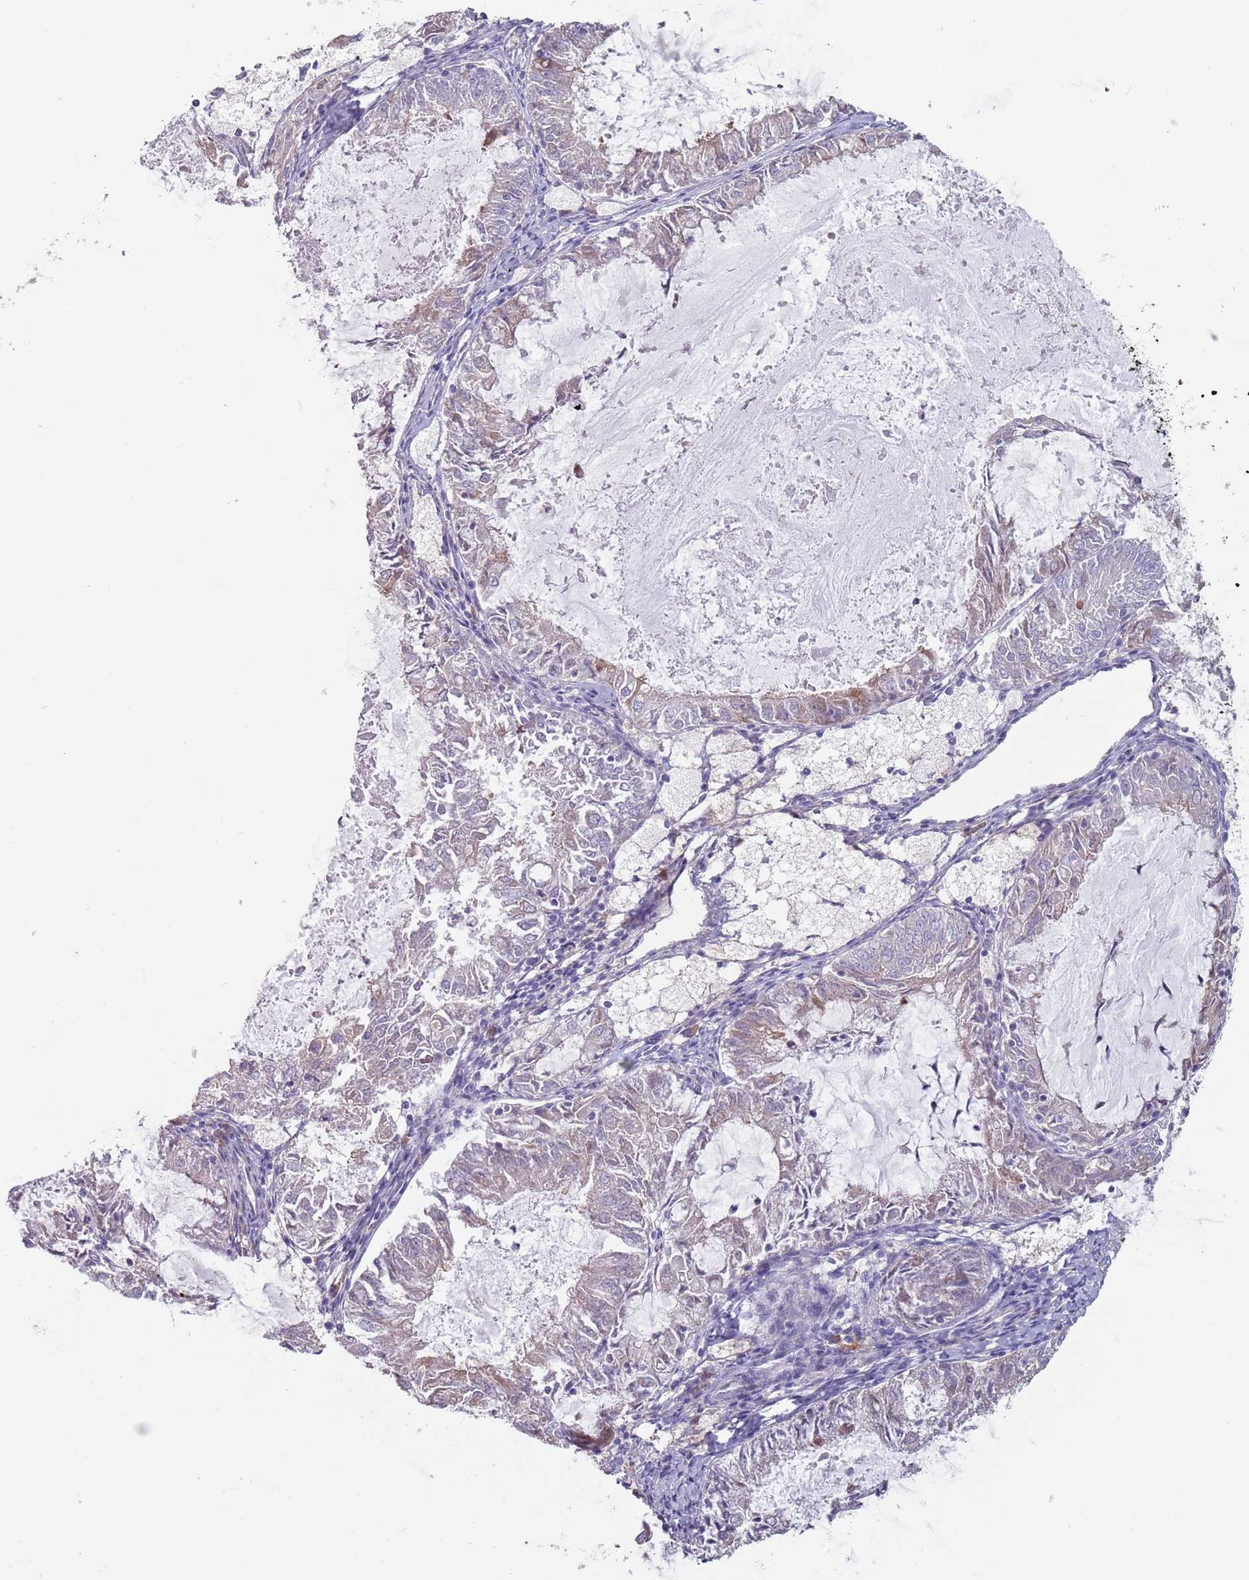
{"staining": {"intensity": "negative", "quantity": "none", "location": "none"}, "tissue": "endometrial cancer", "cell_type": "Tumor cells", "image_type": "cancer", "snomed": [{"axis": "morphology", "description": "Adenocarcinoma, NOS"}, {"axis": "topography", "description": "Endometrium"}], "caption": "Endometrial cancer (adenocarcinoma) stained for a protein using immunohistochemistry (IHC) exhibits no expression tumor cells.", "gene": "DXO", "patient": {"sex": "female", "age": 57}}